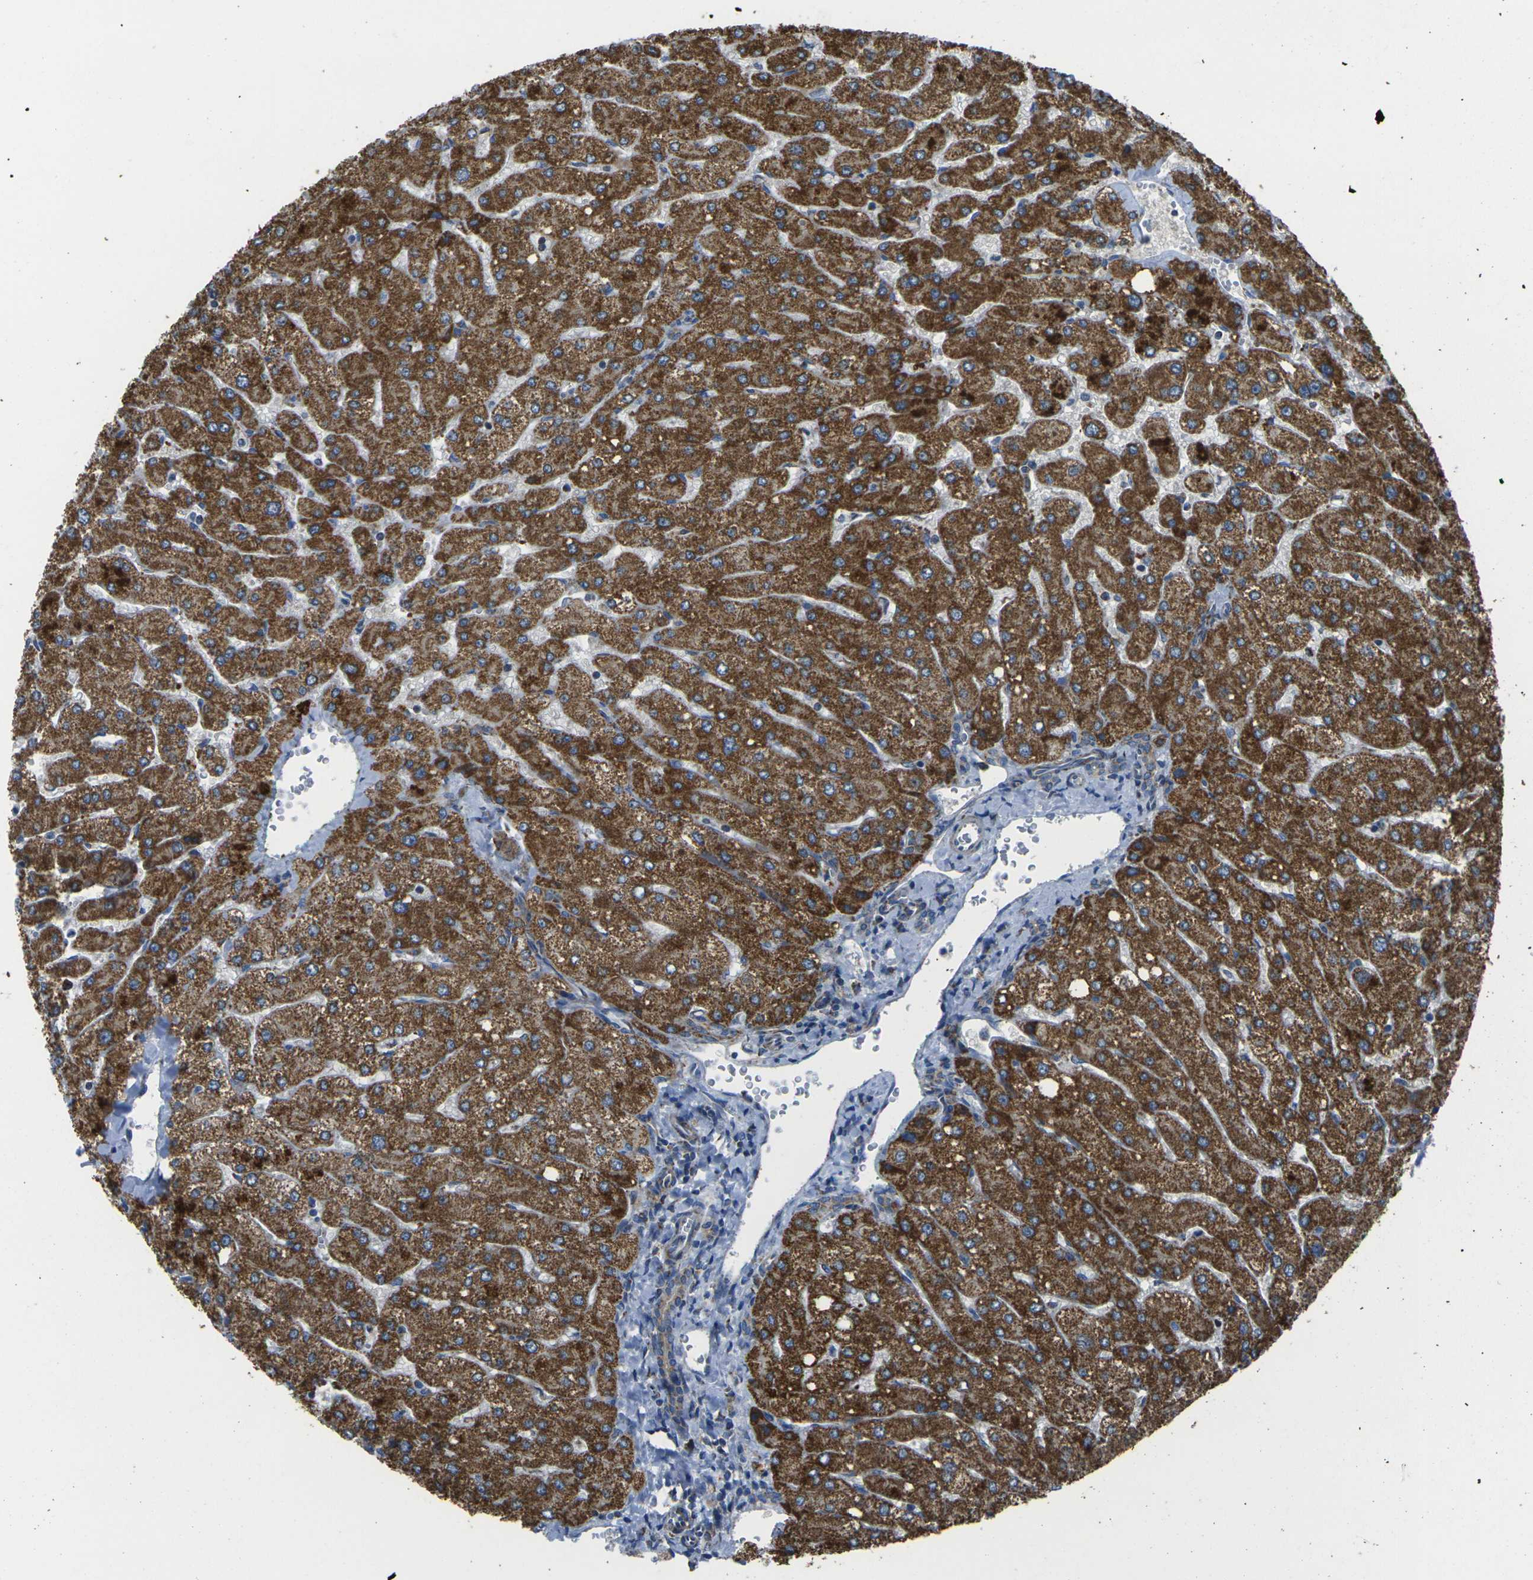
{"staining": {"intensity": "weak", "quantity": "25%-75%", "location": "cytoplasmic/membranous"}, "tissue": "liver", "cell_type": "Cholangiocytes", "image_type": "normal", "snomed": [{"axis": "morphology", "description": "Normal tissue, NOS"}, {"axis": "topography", "description": "Liver"}], "caption": "A histopathology image showing weak cytoplasmic/membranous expression in about 25%-75% of cholangiocytes in normal liver, as visualized by brown immunohistochemical staining.", "gene": "TMEM120B", "patient": {"sex": "male", "age": 55}}